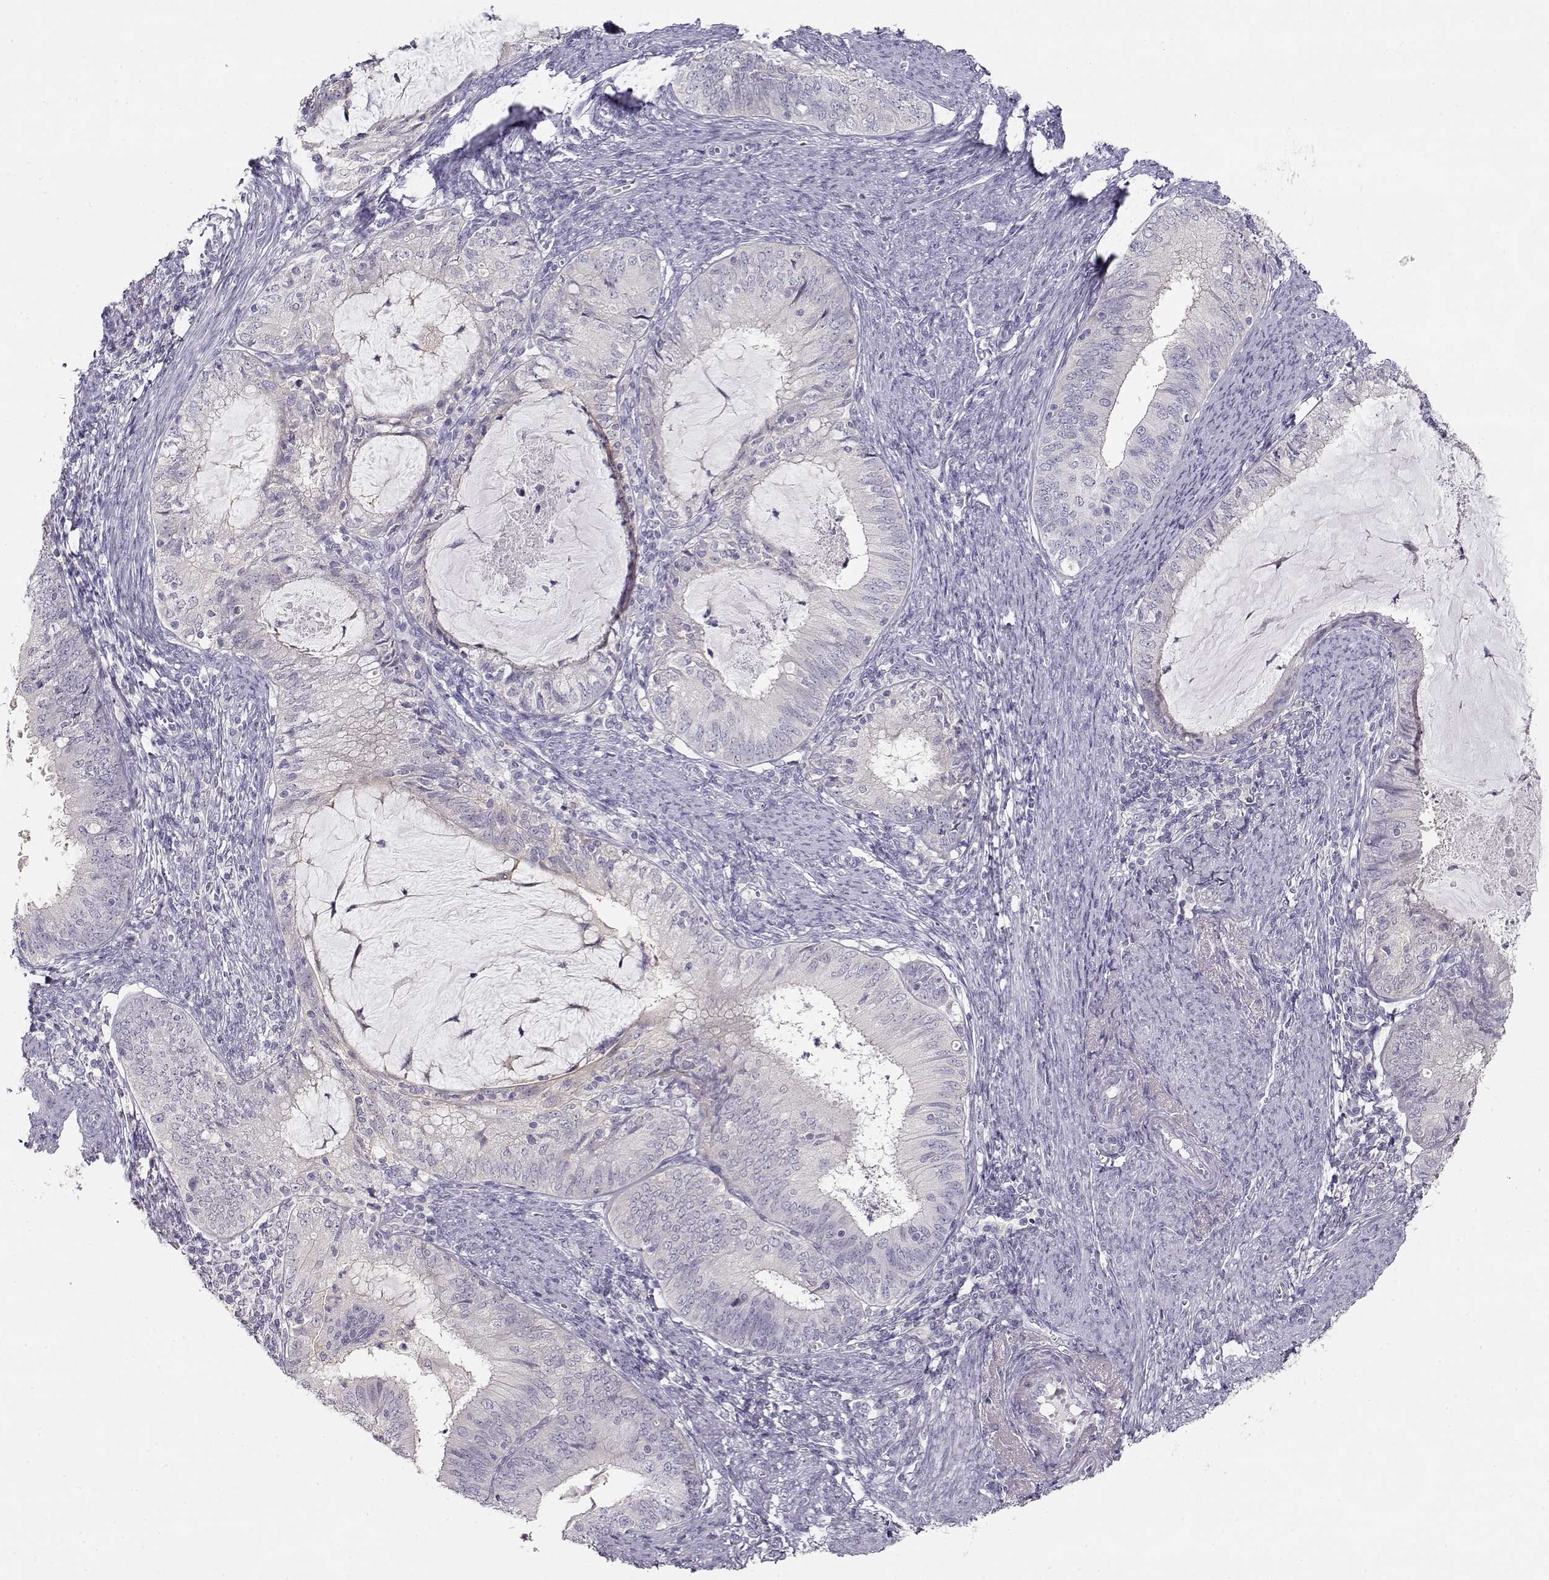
{"staining": {"intensity": "negative", "quantity": "none", "location": "none"}, "tissue": "endometrial cancer", "cell_type": "Tumor cells", "image_type": "cancer", "snomed": [{"axis": "morphology", "description": "Adenocarcinoma, NOS"}, {"axis": "topography", "description": "Endometrium"}], "caption": "This is an immunohistochemistry photomicrograph of endometrial cancer (adenocarcinoma). There is no expression in tumor cells.", "gene": "NDRG4", "patient": {"sex": "female", "age": 57}}